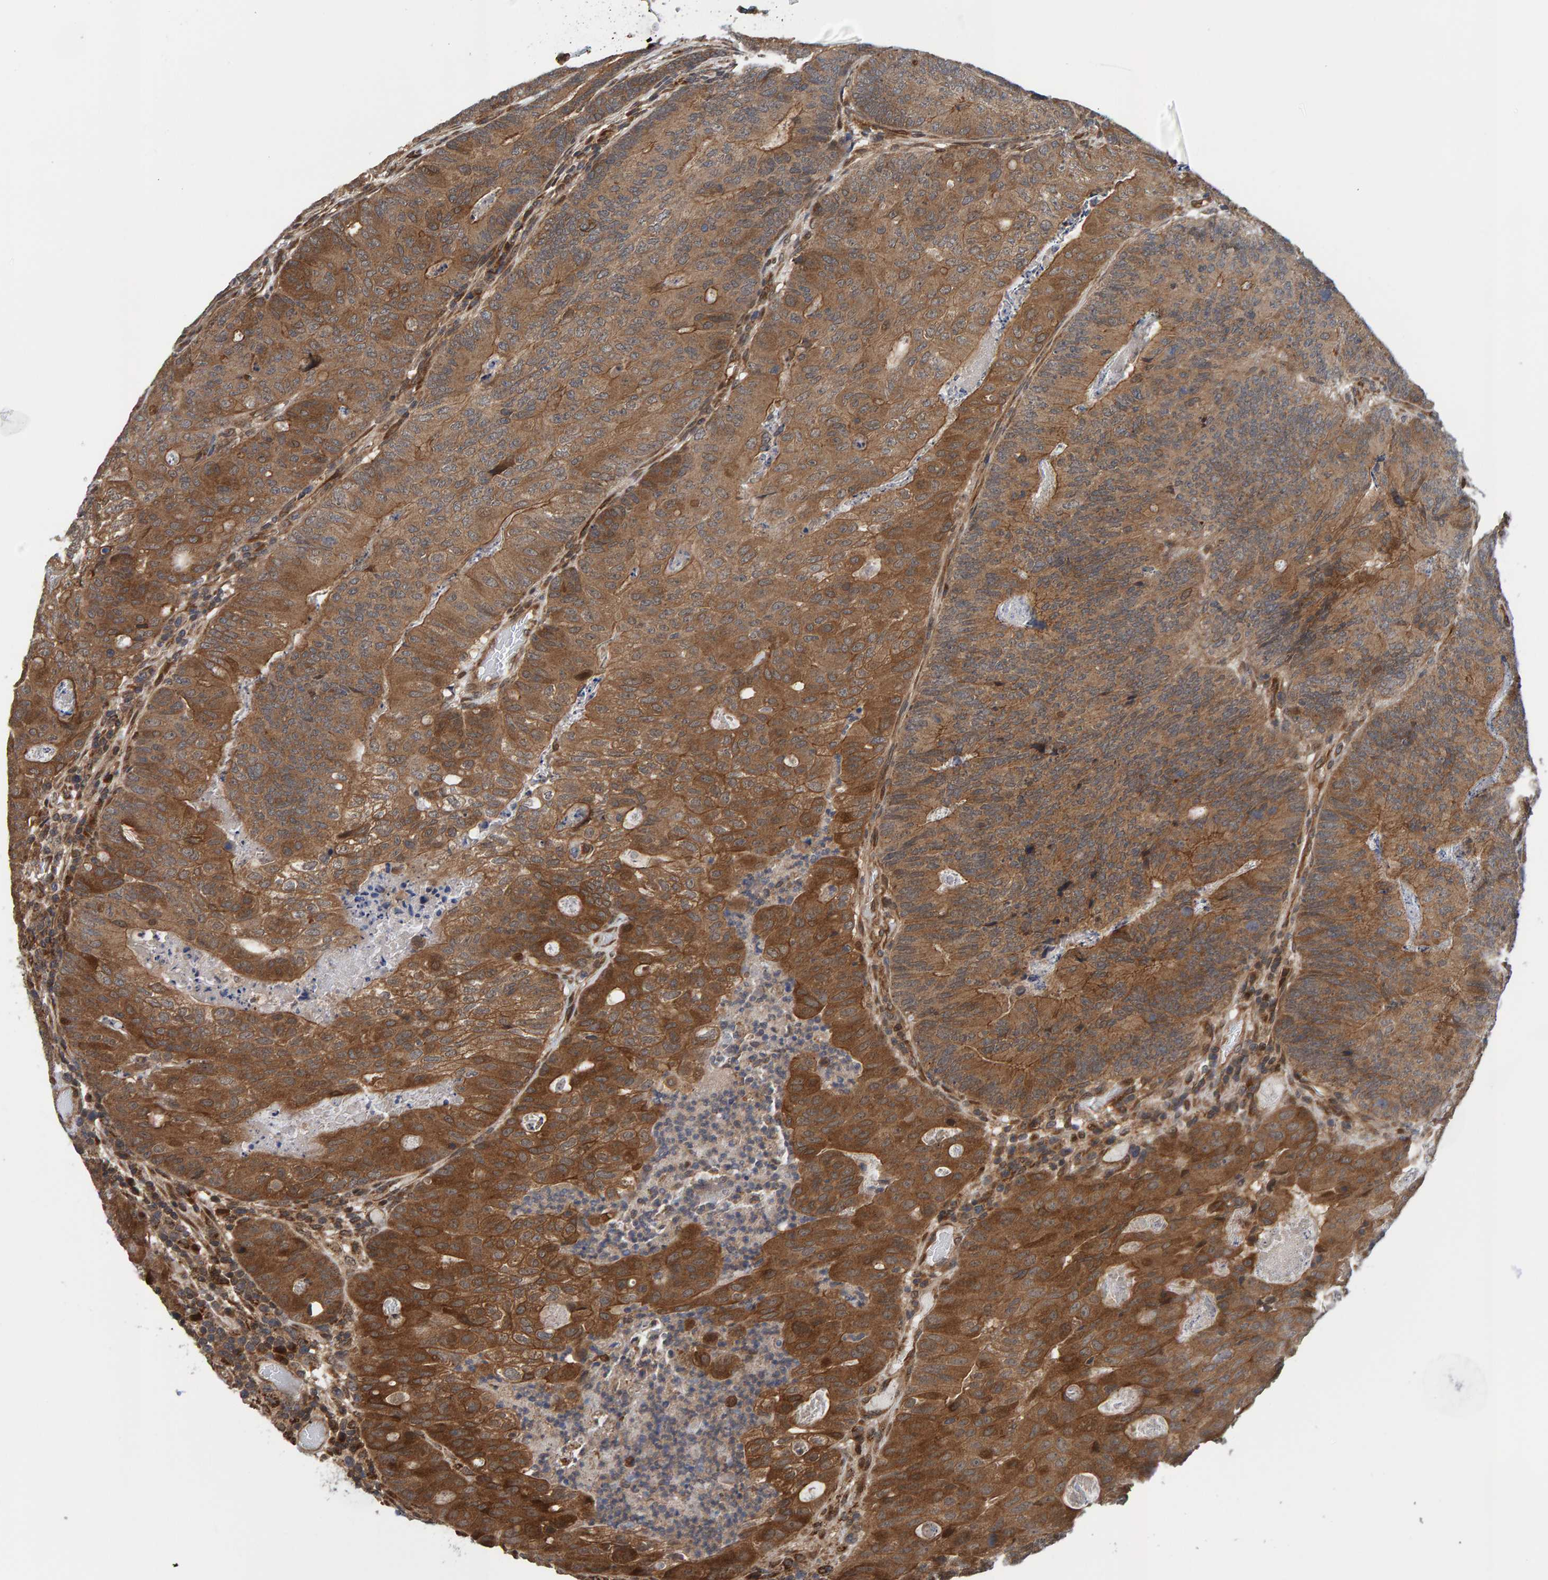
{"staining": {"intensity": "moderate", "quantity": ">75%", "location": "cytoplasmic/membranous"}, "tissue": "colorectal cancer", "cell_type": "Tumor cells", "image_type": "cancer", "snomed": [{"axis": "morphology", "description": "Adenocarcinoma, NOS"}, {"axis": "topography", "description": "Colon"}], "caption": "Moderate cytoplasmic/membranous protein staining is seen in about >75% of tumor cells in colorectal cancer (adenocarcinoma).", "gene": "SCRN2", "patient": {"sex": "female", "age": 67}}